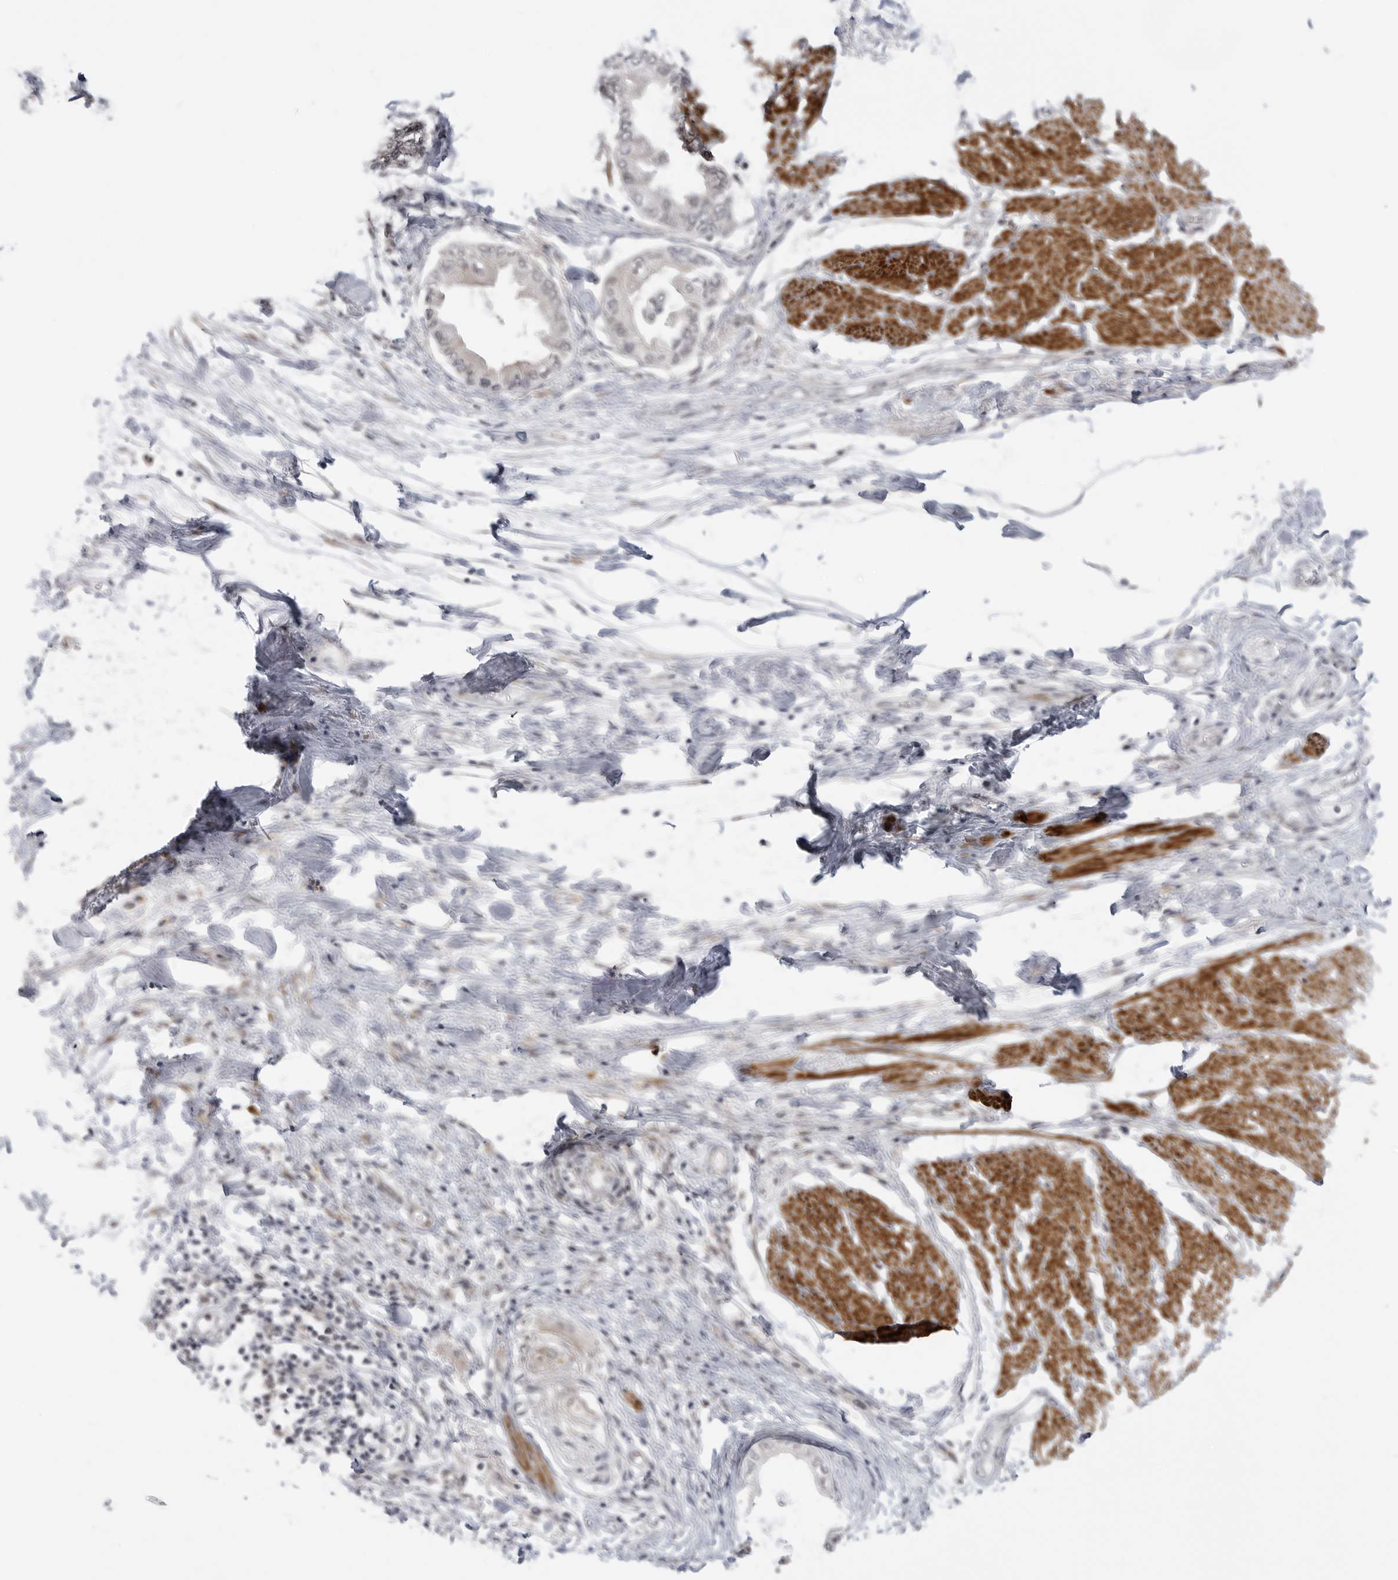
{"staining": {"intensity": "negative", "quantity": "none", "location": "none"}, "tissue": "pancreatic cancer", "cell_type": "Tumor cells", "image_type": "cancer", "snomed": [{"axis": "morphology", "description": "Normal tissue, NOS"}, {"axis": "morphology", "description": "Adenocarcinoma, NOS"}, {"axis": "topography", "description": "Pancreas"}, {"axis": "topography", "description": "Duodenum"}], "caption": "There is no significant staining in tumor cells of pancreatic adenocarcinoma.", "gene": "ADAMTS5", "patient": {"sex": "female", "age": 60}}